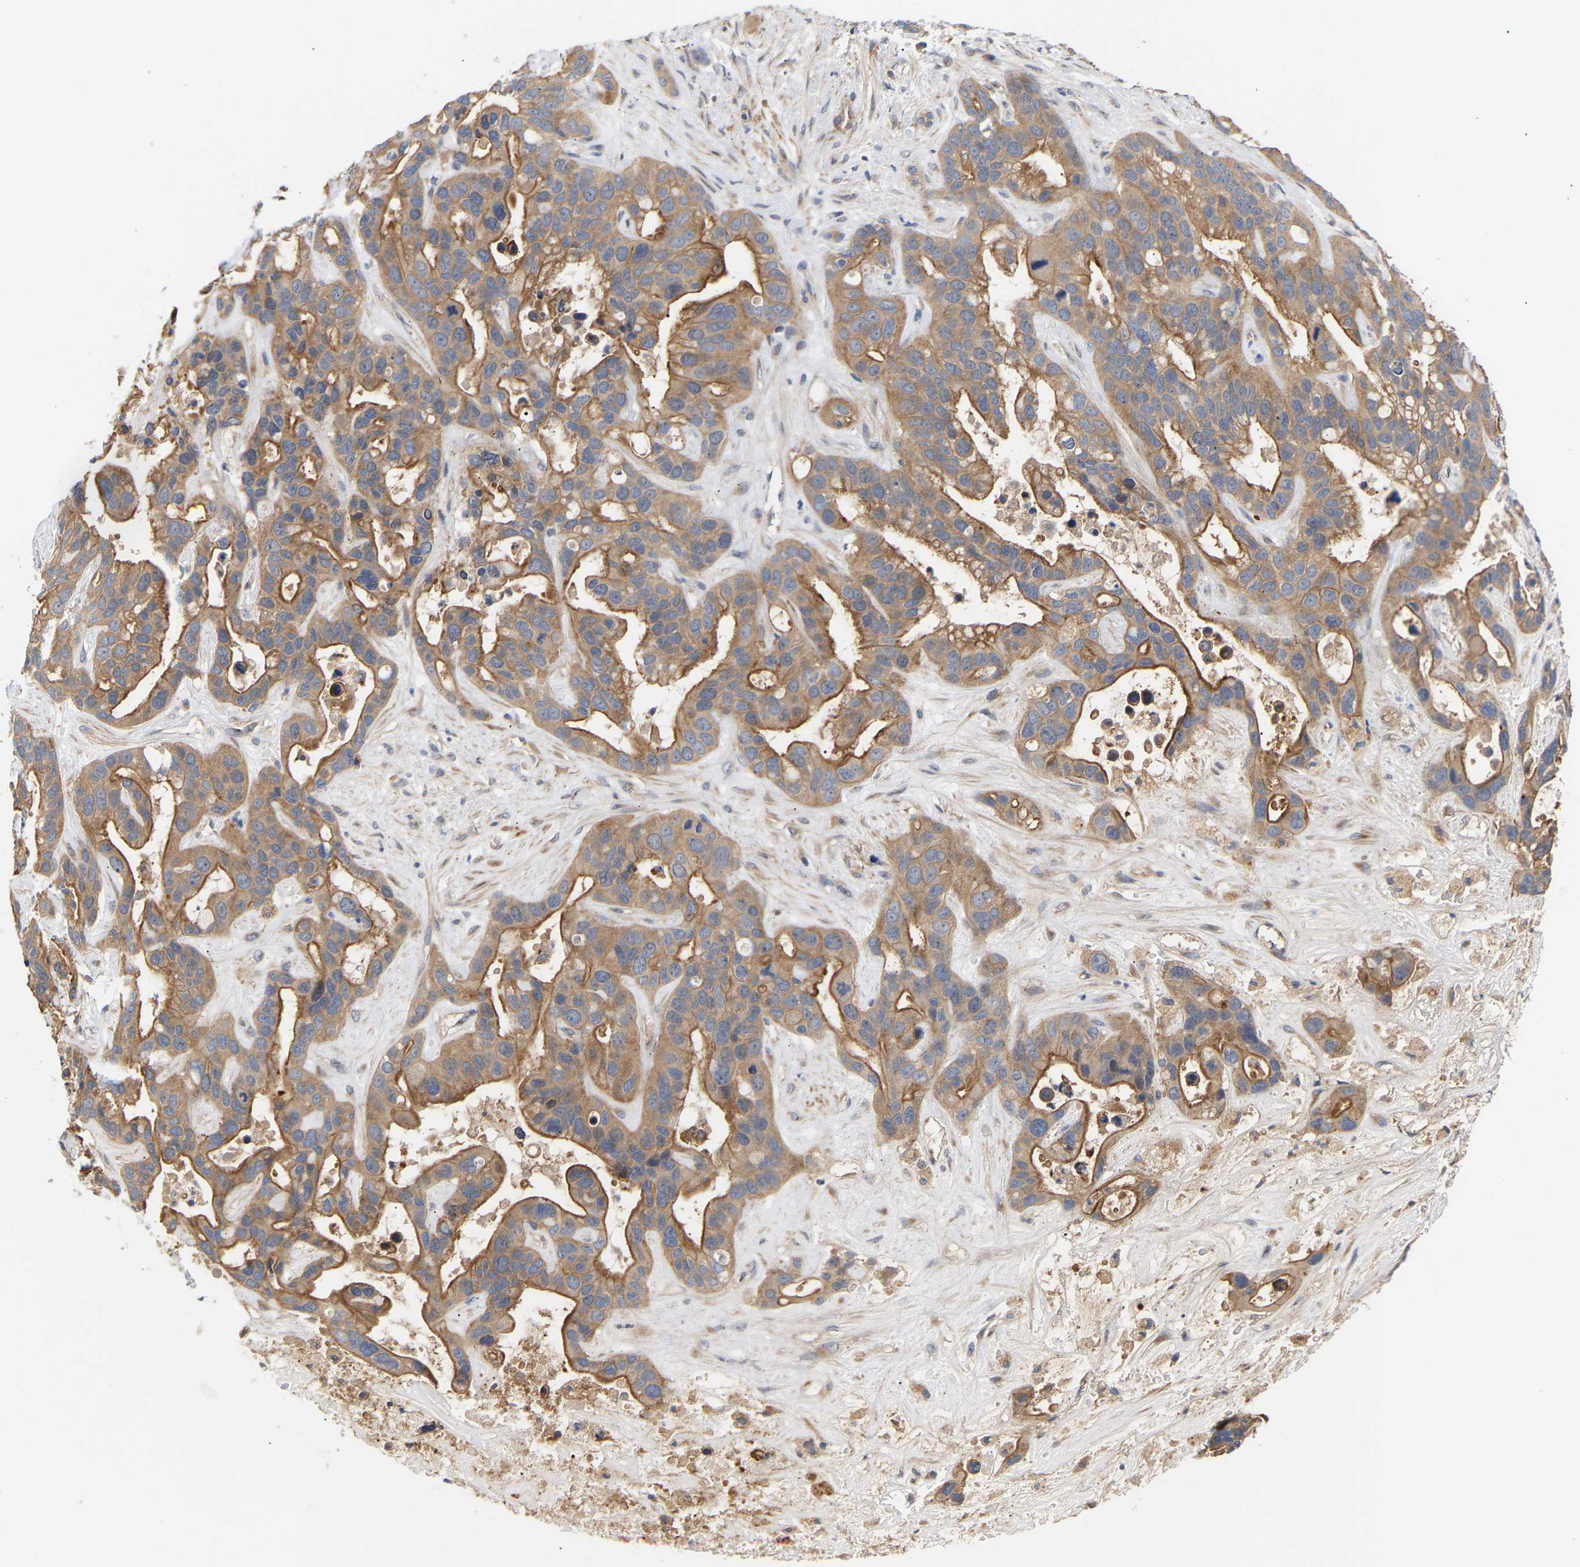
{"staining": {"intensity": "moderate", "quantity": ">75%", "location": "cytoplasmic/membranous"}, "tissue": "liver cancer", "cell_type": "Tumor cells", "image_type": "cancer", "snomed": [{"axis": "morphology", "description": "Cholangiocarcinoma"}, {"axis": "topography", "description": "Liver"}], "caption": "Protein expression analysis of liver cancer (cholangiocarcinoma) reveals moderate cytoplasmic/membranous positivity in about >75% of tumor cells.", "gene": "KASH5", "patient": {"sex": "female", "age": 65}}